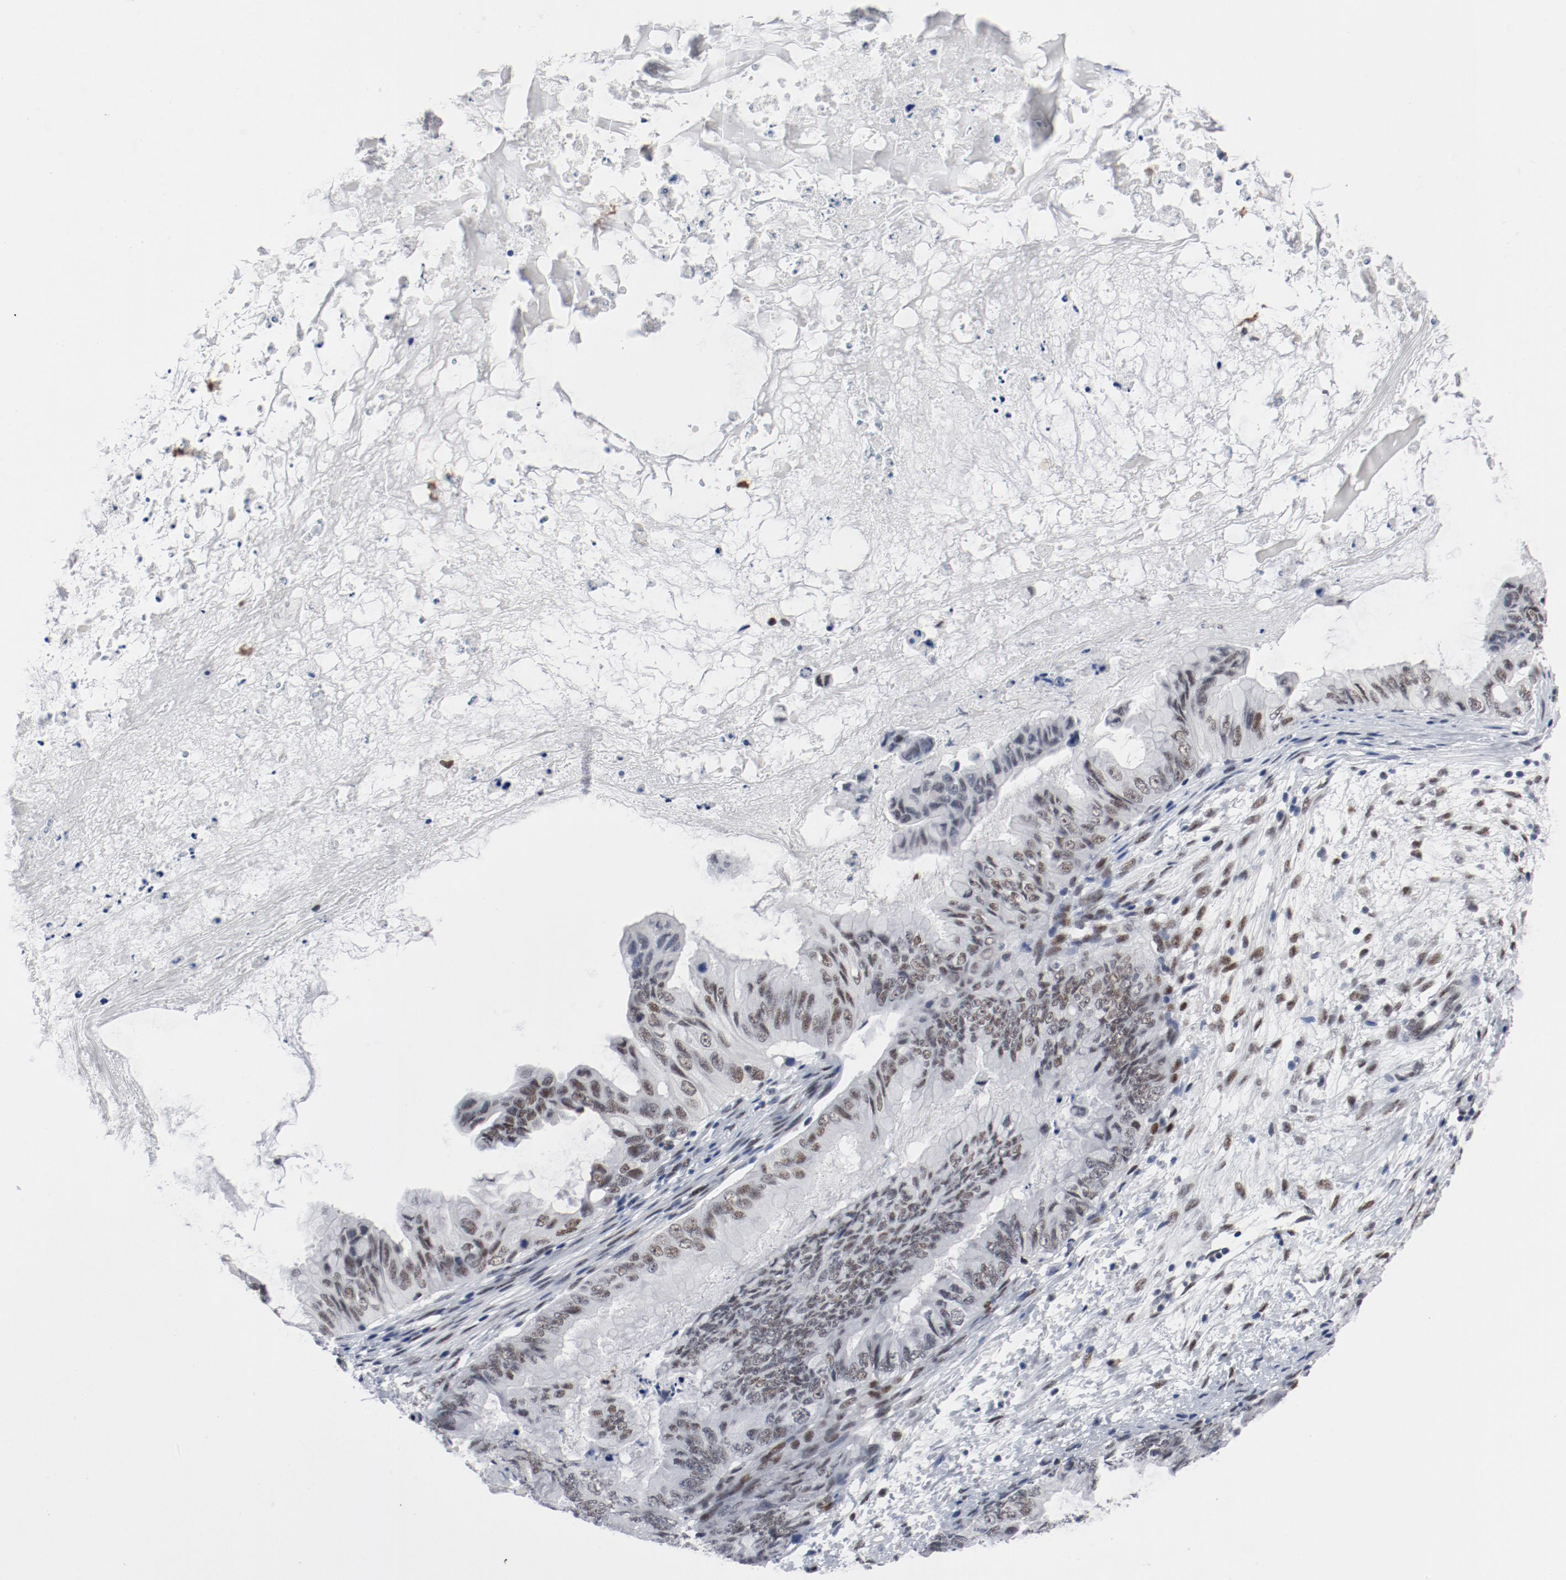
{"staining": {"intensity": "weak", "quantity": ">75%", "location": "nuclear"}, "tissue": "ovarian cancer", "cell_type": "Tumor cells", "image_type": "cancer", "snomed": [{"axis": "morphology", "description": "Cystadenocarcinoma, mucinous, NOS"}, {"axis": "topography", "description": "Ovary"}], "caption": "Weak nuclear expression is identified in approximately >75% of tumor cells in ovarian cancer (mucinous cystadenocarcinoma). The staining was performed using DAB (3,3'-diaminobenzidine), with brown indicating positive protein expression. Nuclei are stained blue with hematoxylin.", "gene": "ARNT", "patient": {"sex": "female", "age": 36}}